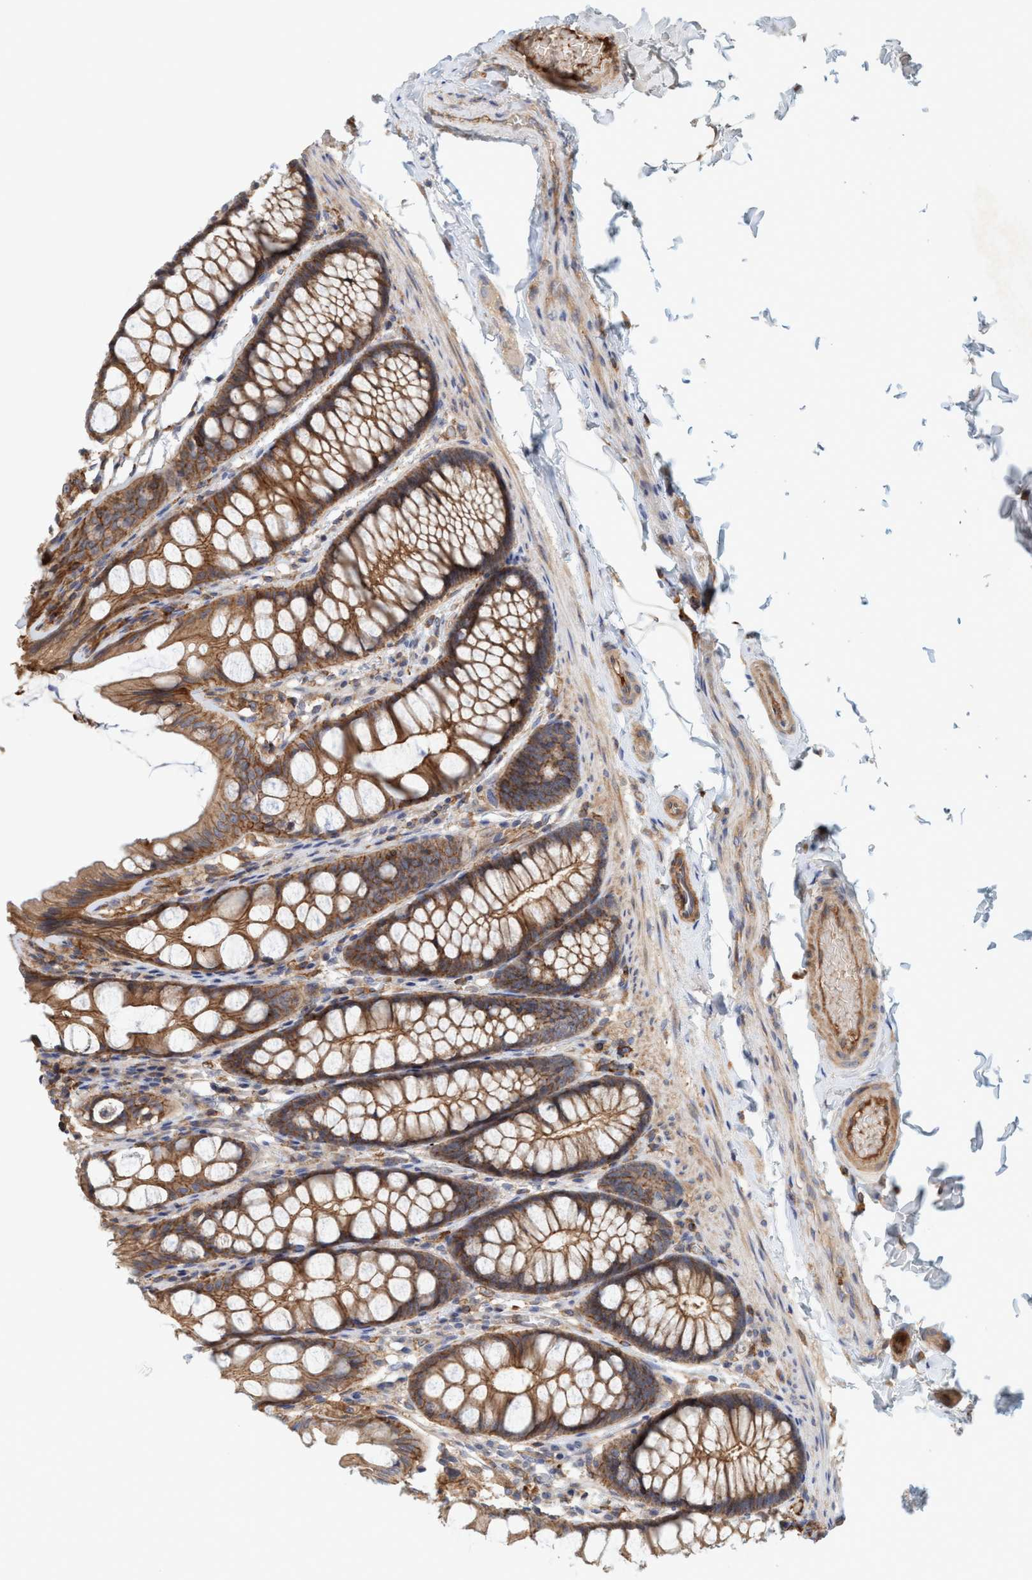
{"staining": {"intensity": "moderate", "quantity": ">75%", "location": "cytoplasmic/membranous"}, "tissue": "colon", "cell_type": "Endothelial cells", "image_type": "normal", "snomed": [{"axis": "morphology", "description": "Normal tissue, NOS"}, {"axis": "topography", "description": "Colon"}], "caption": "Immunohistochemistry (IHC) (DAB) staining of benign human colon shows moderate cytoplasmic/membranous protein positivity in approximately >75% of endothelial cells.", "gene": "SPECC1", "patient": {"sex": "male", "age": 47}}